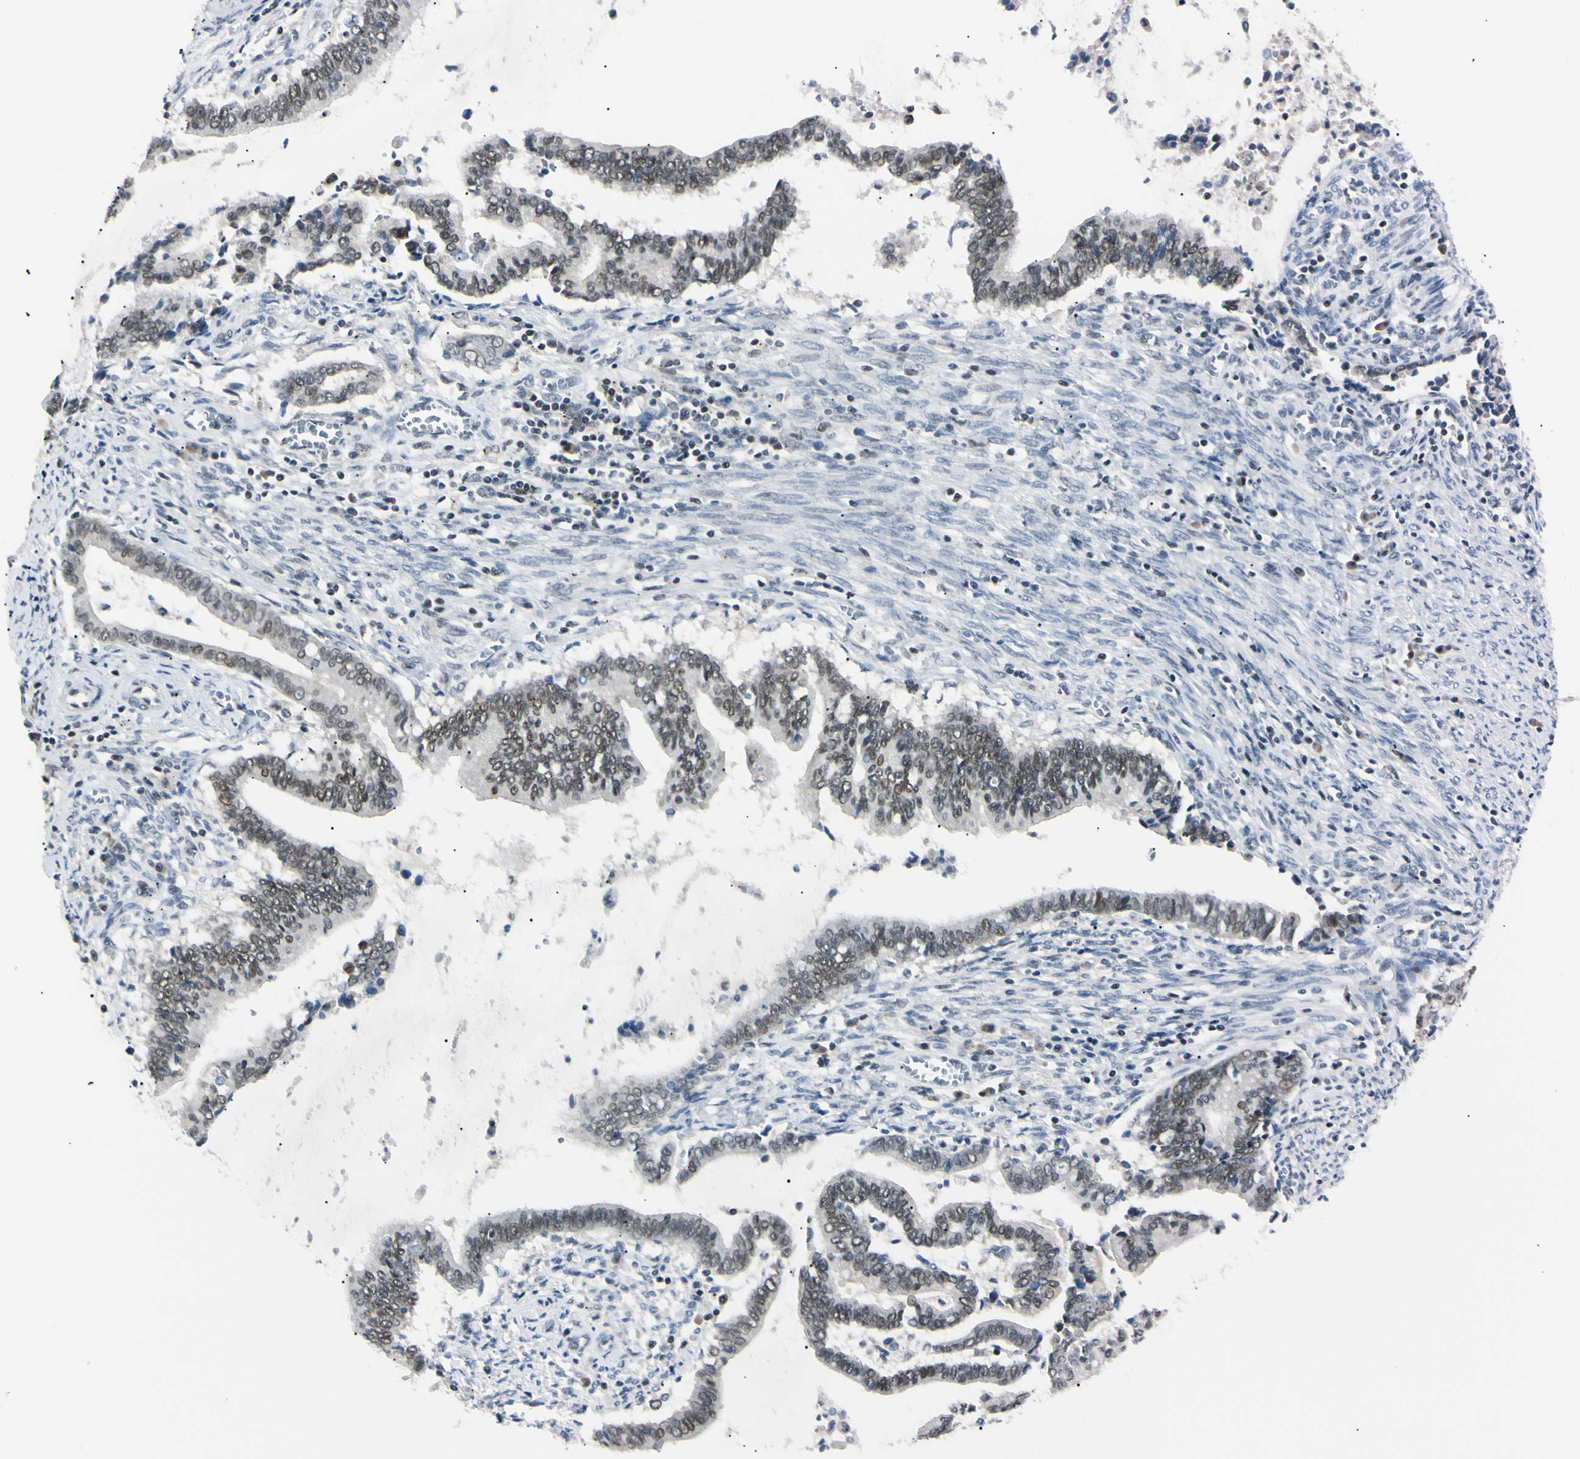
{"staining": {"intensity": "weak", "quantity": ">75%", "location": "nuclear"}, "tissue": "cervical cancer", "cell_type": "Tumor cells", "image_type": "cancer", "snomed": [{"axis": "morphology", "description": "Adenocarcinoma, NOS"}, {"axis": "topography", "description": "Cervix"}], "caption": "Human cervical adenocarcinoma stained with a protein marker shows weak staining in tumor cells.", "gene": "C1orf174", "patient": {"sex": "female", "age": 44}}